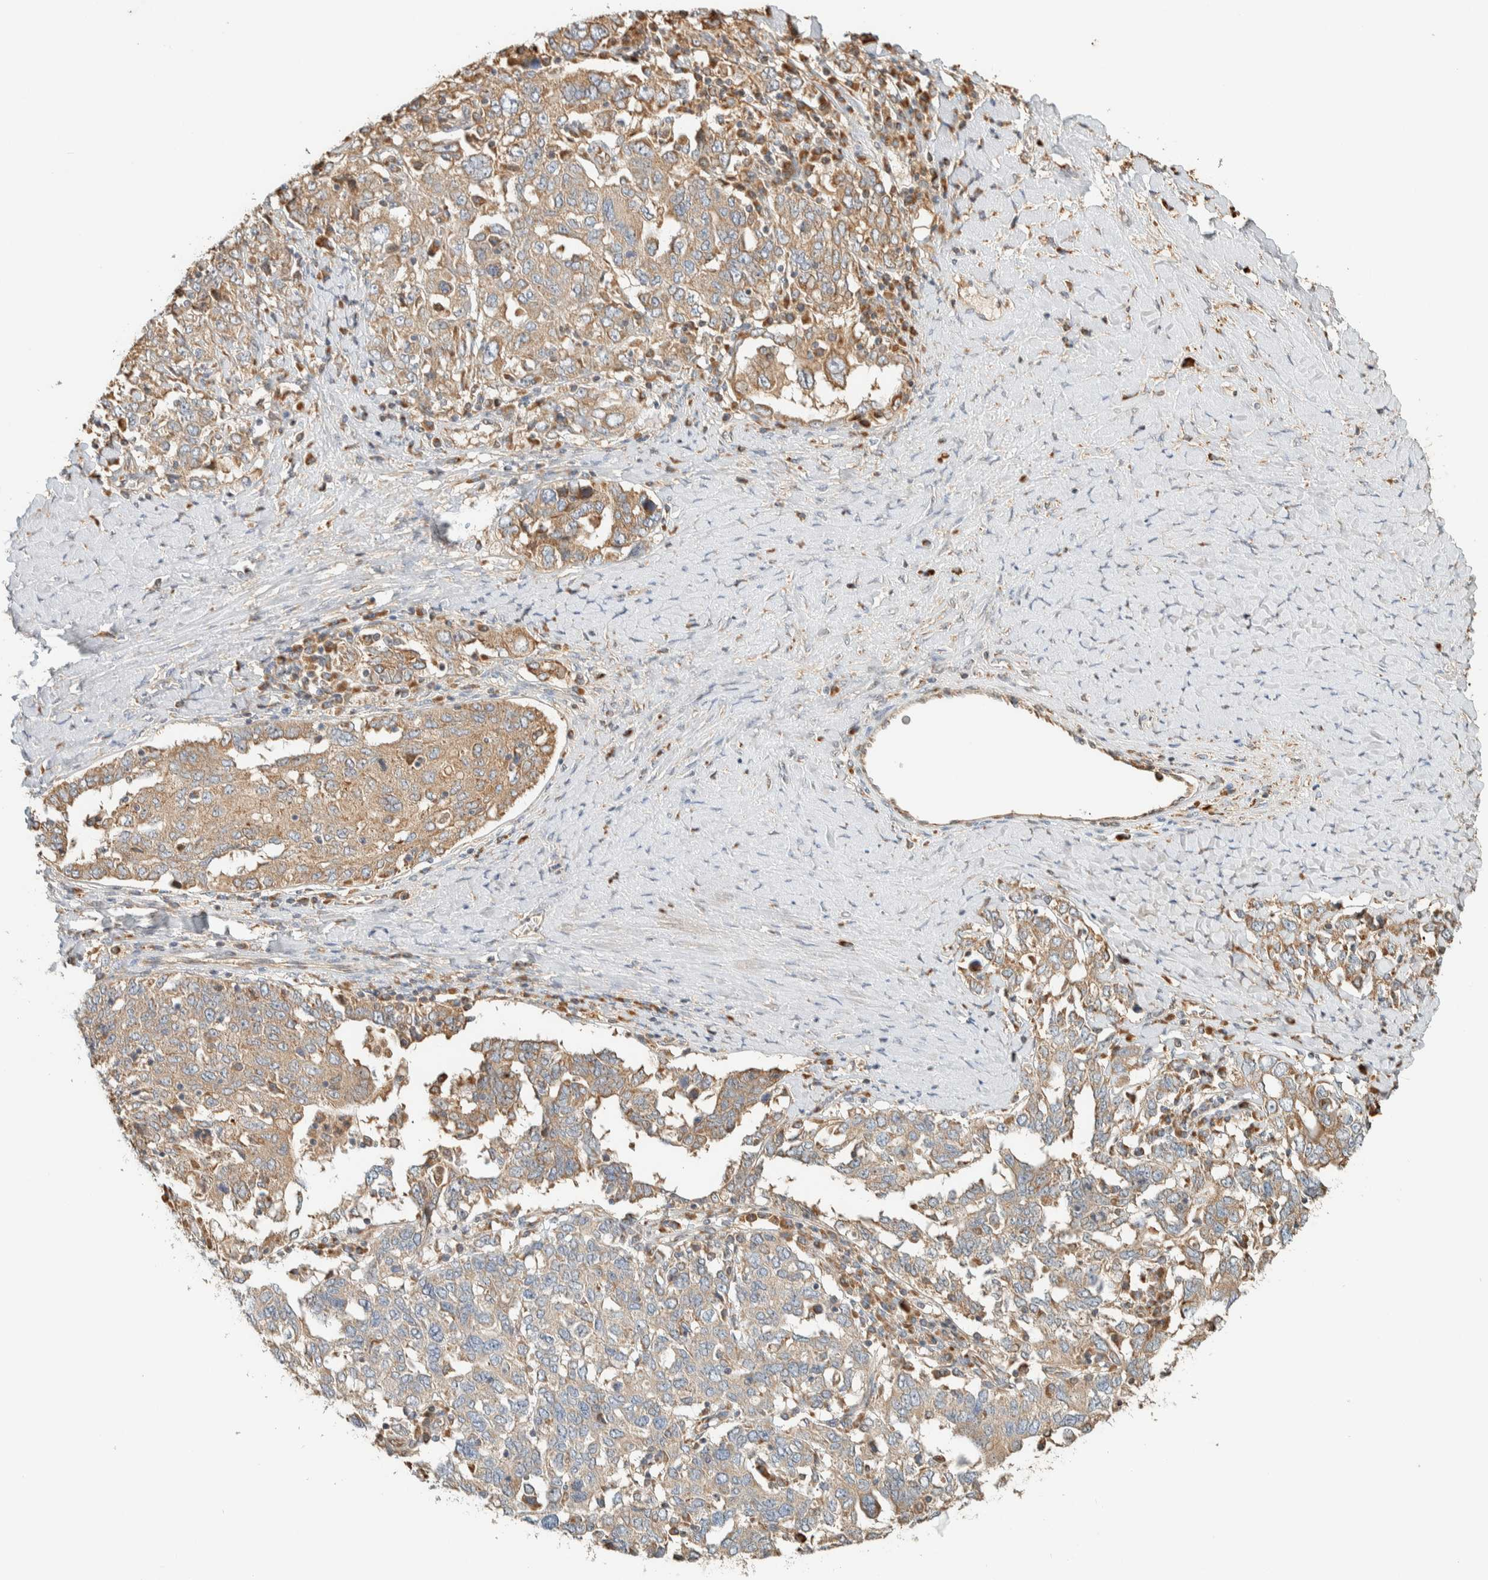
{"staining": {"intensity": "moderate", "quantity": "25%-75%", "location": "cytoplasmic/membranous"}, "tissue": "ovarian cancer", "cell_type": "Tumor cells", "image_type": "cancer", "snomed": [{"axis": "morphology", "description": "Carcinoma, endometroid"}, {"axis": "topography", "description": "Ovary"}], "caption": "Ovarian endometroid carcinoma stained for a protein shows moderate cytoplasmic/membranous positivity in tumor cells. (Brightfield microscopy of DAB IHC at high magnification).", "gene": "RAB11FIP1", "patient": {"sex": "female", "age": 62}}